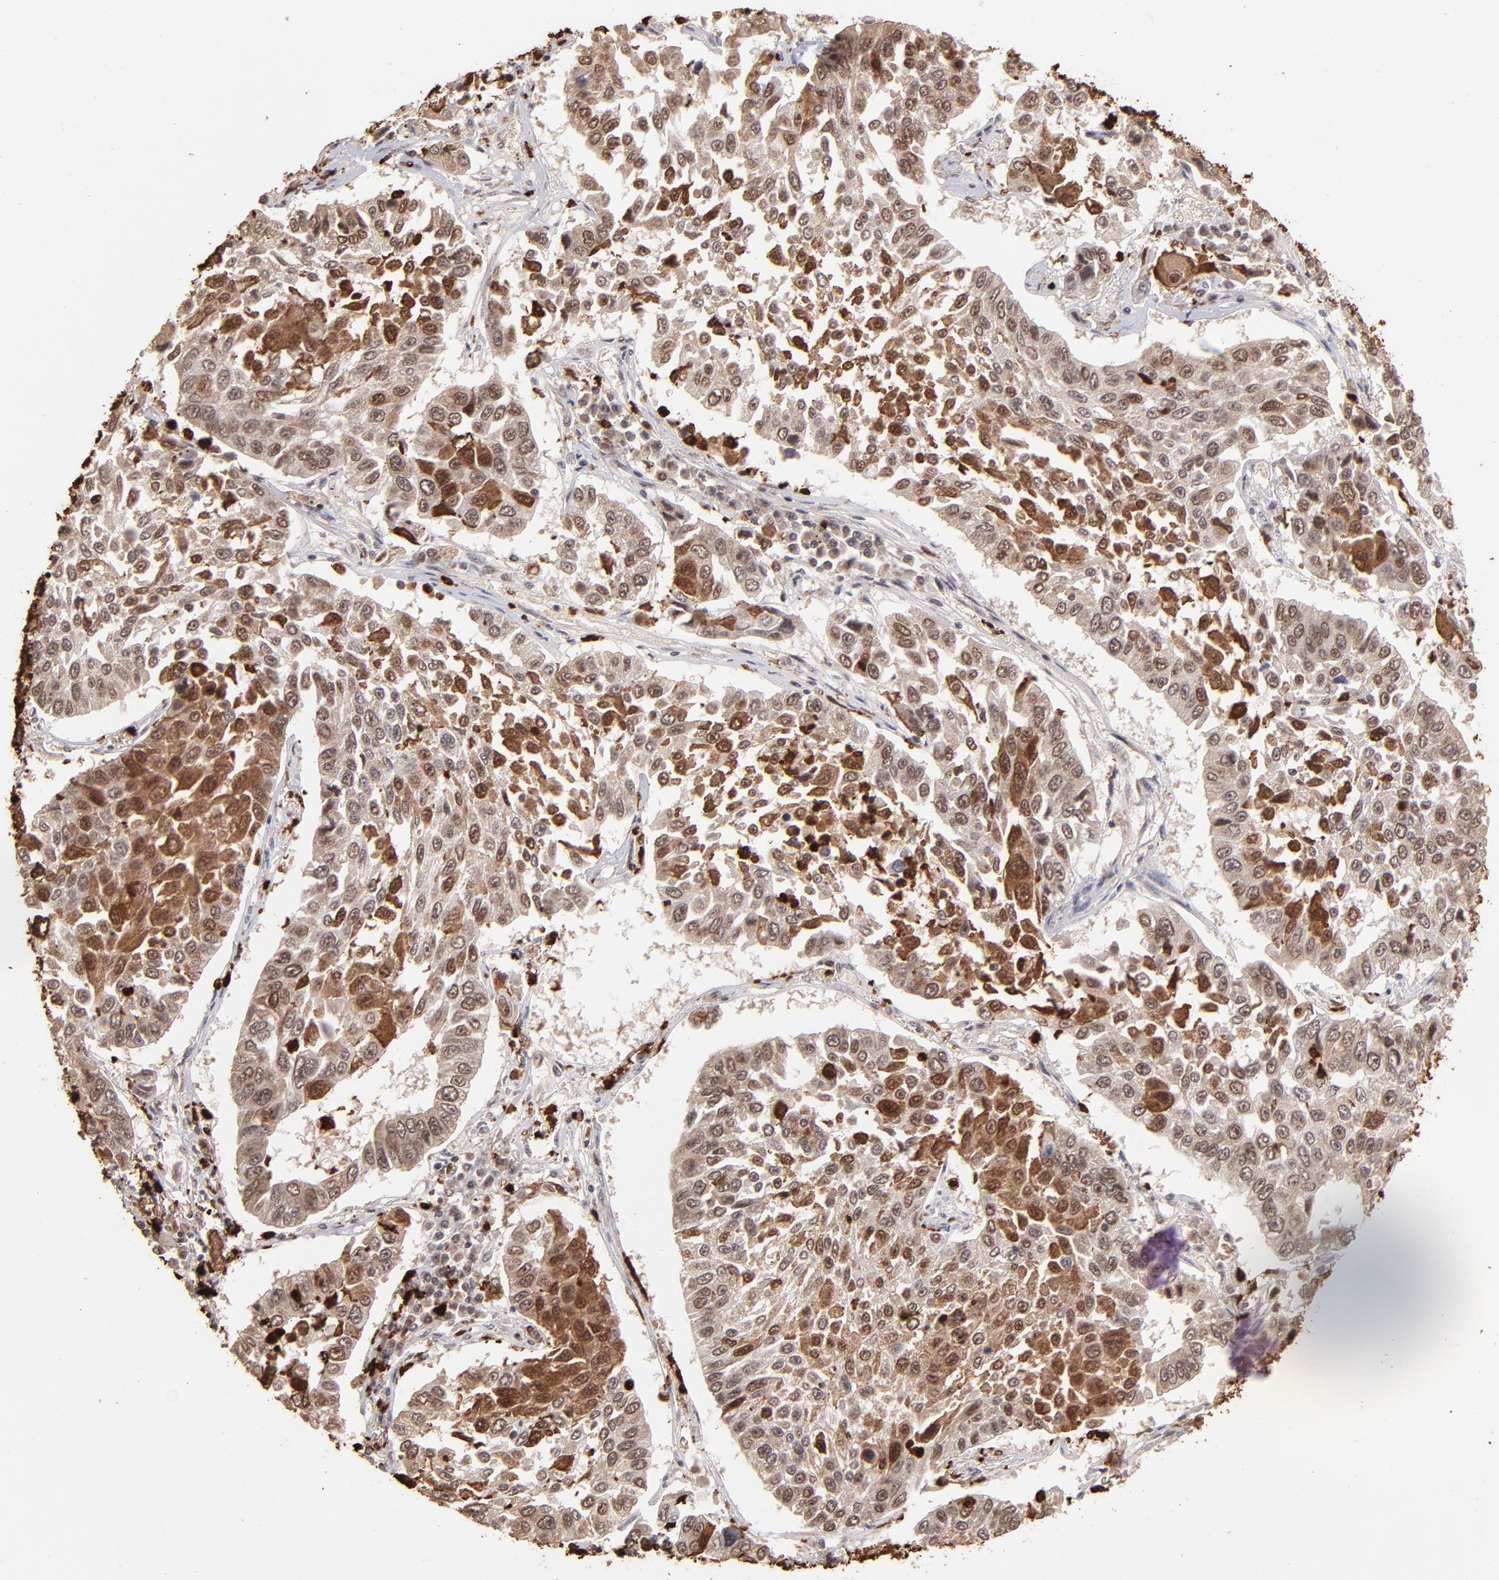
{"staining": {"intensity": "moderate", "quantity": ">75%", "location": "cytoplasmic/membranous,nuclear"}, "tissue": "lung cancer", "cell_type": "Tumor cells", "image_type": "cancer", "snomed": [{"axis": "morphology", "description": "Squamous cell carcinoma, NOS"}, {"axis": "topography", "description": "Lung"}], "caption": "Moderate cytoplasmic/membranous and nuclear protein positivity is identified in approximately >75% of tumor cells in squamous cell carcinoma (lung).", "gene": "ZFX", "patient": {"sex": "male", "age": 71}}